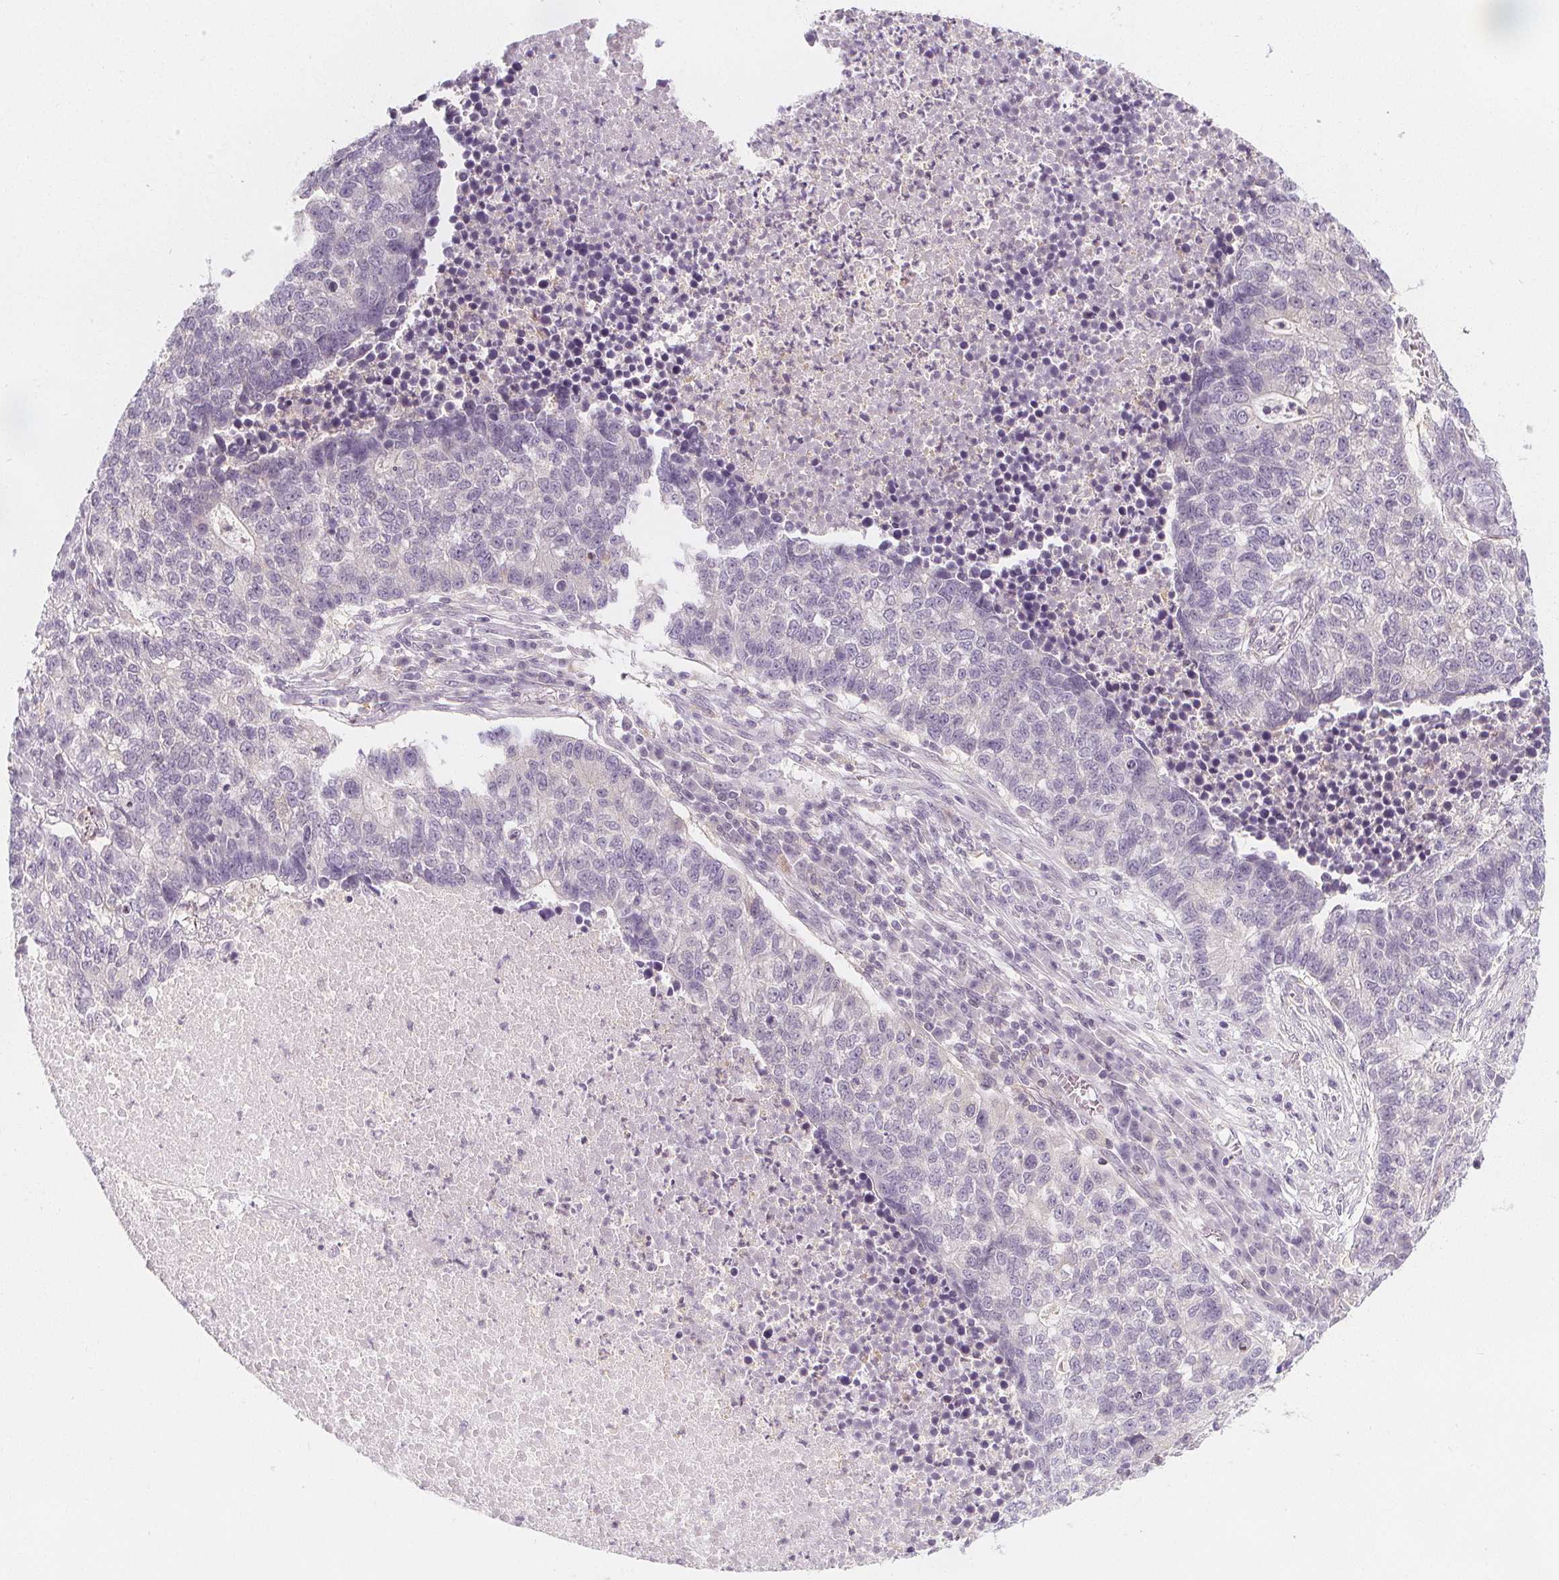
{"staining": {"intensity": "negative", "quantity": "none", "location": "none"}, "tissue": "lung cancer", "cell_type": "Tumor cells", "image_type": "cancer", "snomed": [{"axis": "morphology", "description": "Adenocarcinoma, NOS"}, {"axis": "topography", "description": "Lung"}], "caption": "Image shows no significant protein positivity in tumor cells of lung cancer.", "gene": "UGP2", "patient": {"sex": "male", "age": 57}}